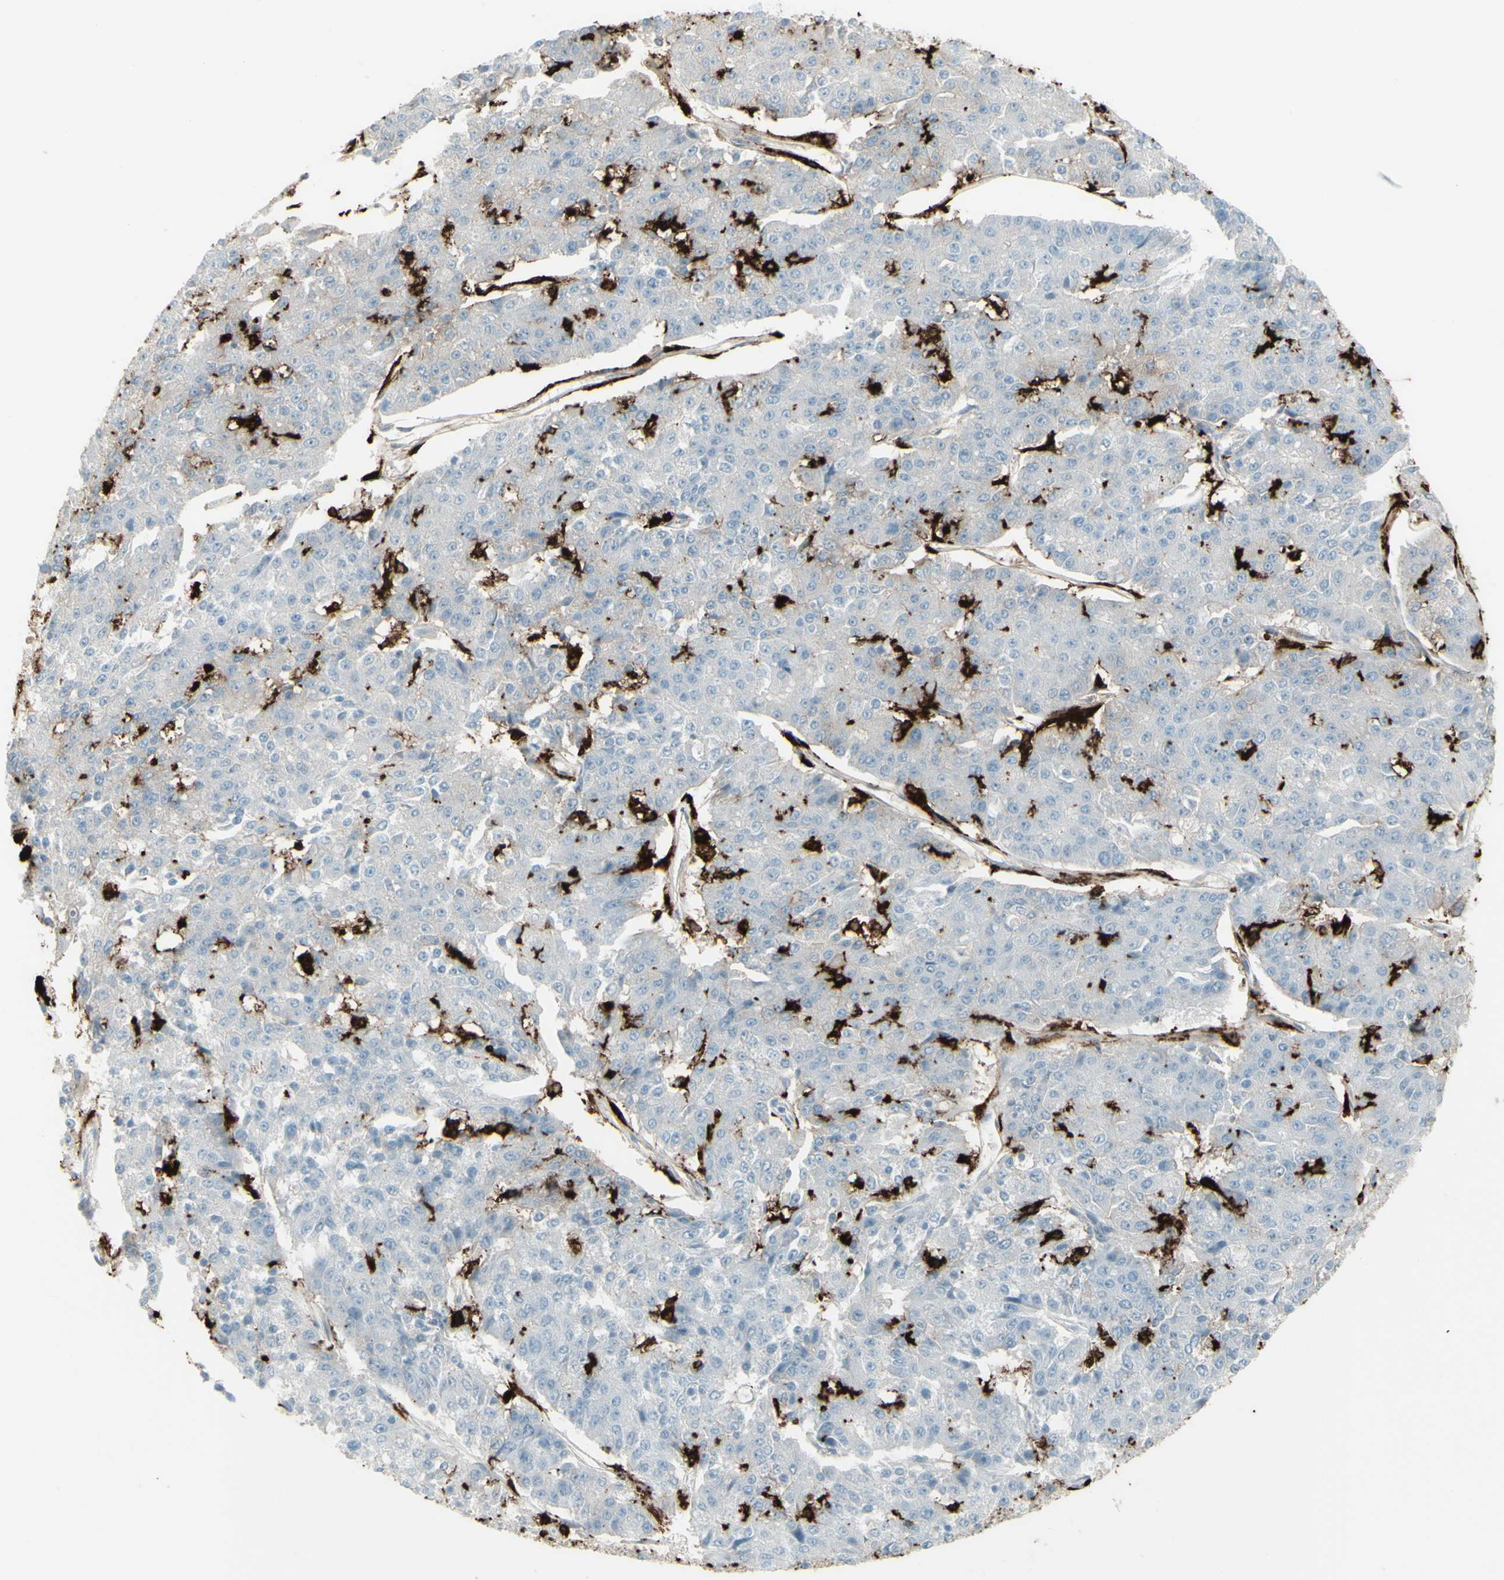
{"staining": {"intensity": "negative", "quantity": "none", "location": "none"}, "tissue": "pancreatic cancer", "cell_type": "Tumor cells", "image_type": "cancer", "snomed": [{"axis": "morphology", "description": "Adenocarcinoma, NOS"}, {"axis": "topography", "description": "Pancreas"}], "caption": "Pancreatic adenocarcinoma was stained to show a protein in brown. There is no significant staining in tumor cells.", "gene": "HLA-DPB1", "patient": {"sex": "male", "age": 50}}